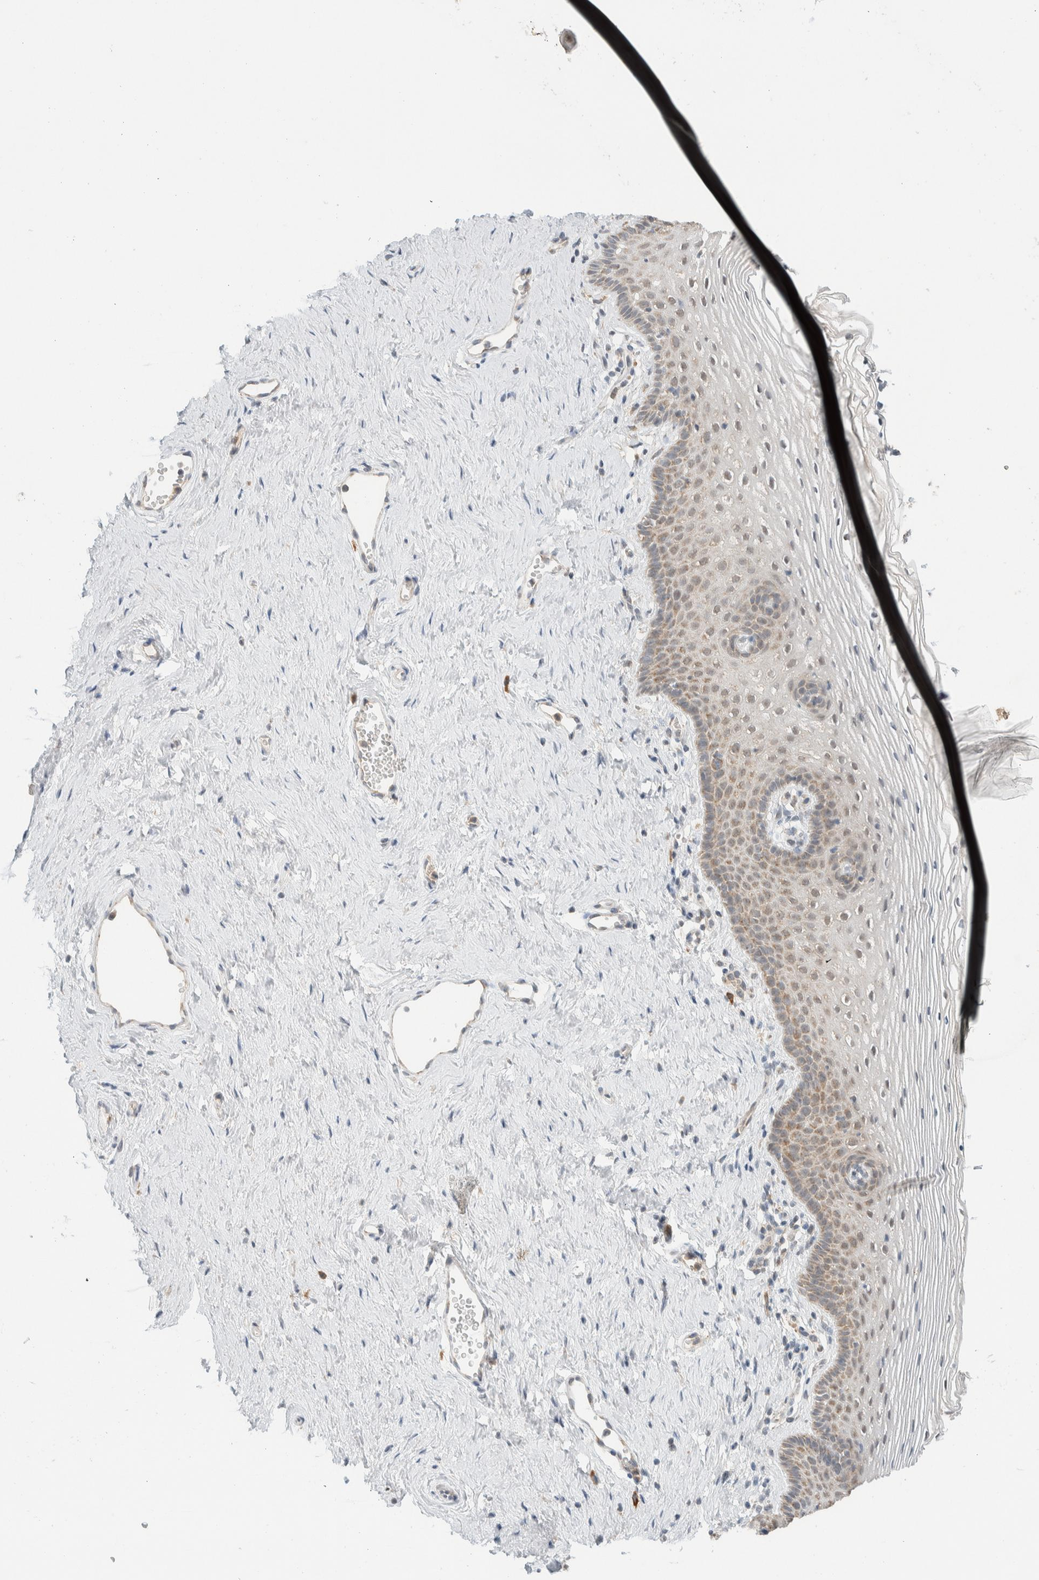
{"staining": {"intensity": "weak", "quantity": "25%-75%", "location": "cytoplasmic/membranous"}, "tissue": "vagina", "cell_type": "Squamous epithelial cells", "image_type": "normal", "snomed": [{"axis": "morphology", "description": "Normal tissue, NOS"}, {"axis": "topography", "description": "Vagina"}], "caption": "IHC of unremarkable vagina exhibits low levels of weak cytoplasmic/membranous expression in about 25%-75% of squamous epithelial cells.", "gene": "MRPL41", "patient": {"sex": "female", "age": 32}}